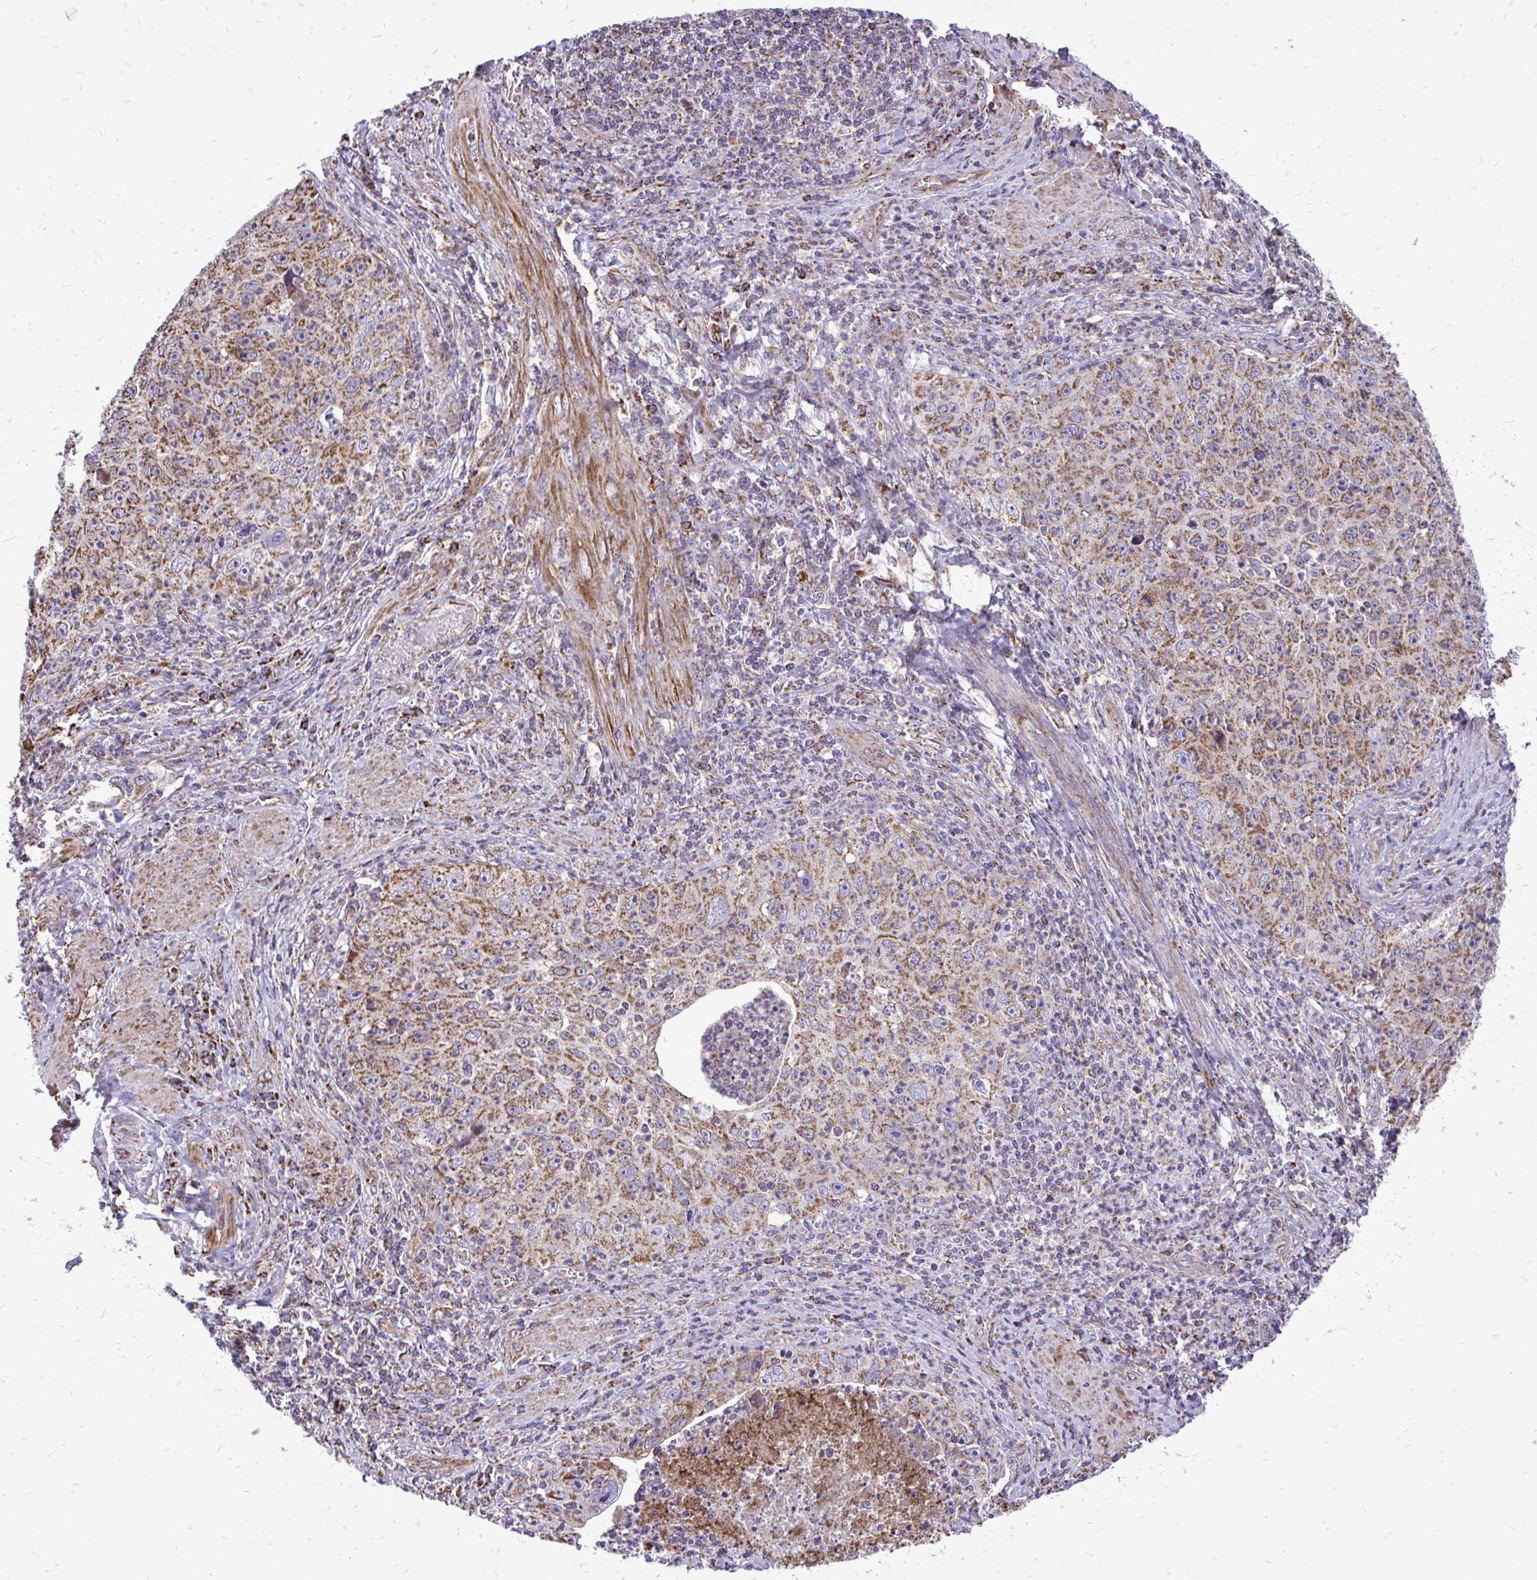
{"staining": {"intensity": "moderate", "quantity": ">75%", "location": "cytoplasmic/membranous"}, "tissue": "cervical cancer", "cell_type": "Tumor cells", "image_type": "cancer", "snomed": [{"axis": "morphology", "description": "Squamous cell carcinoma, NOS"}, {"axis": "topography", "description": "Cervix"}], "caption": "This is a micrograph of immunohistochemistry (IHC) staining of cervical squamous cell carcinoma, which shows moderate staining in the cytoplasmic/membranous of tumor cells.", "gene": "UBE2C", "patient": {"sex": "female", "age": 30}}